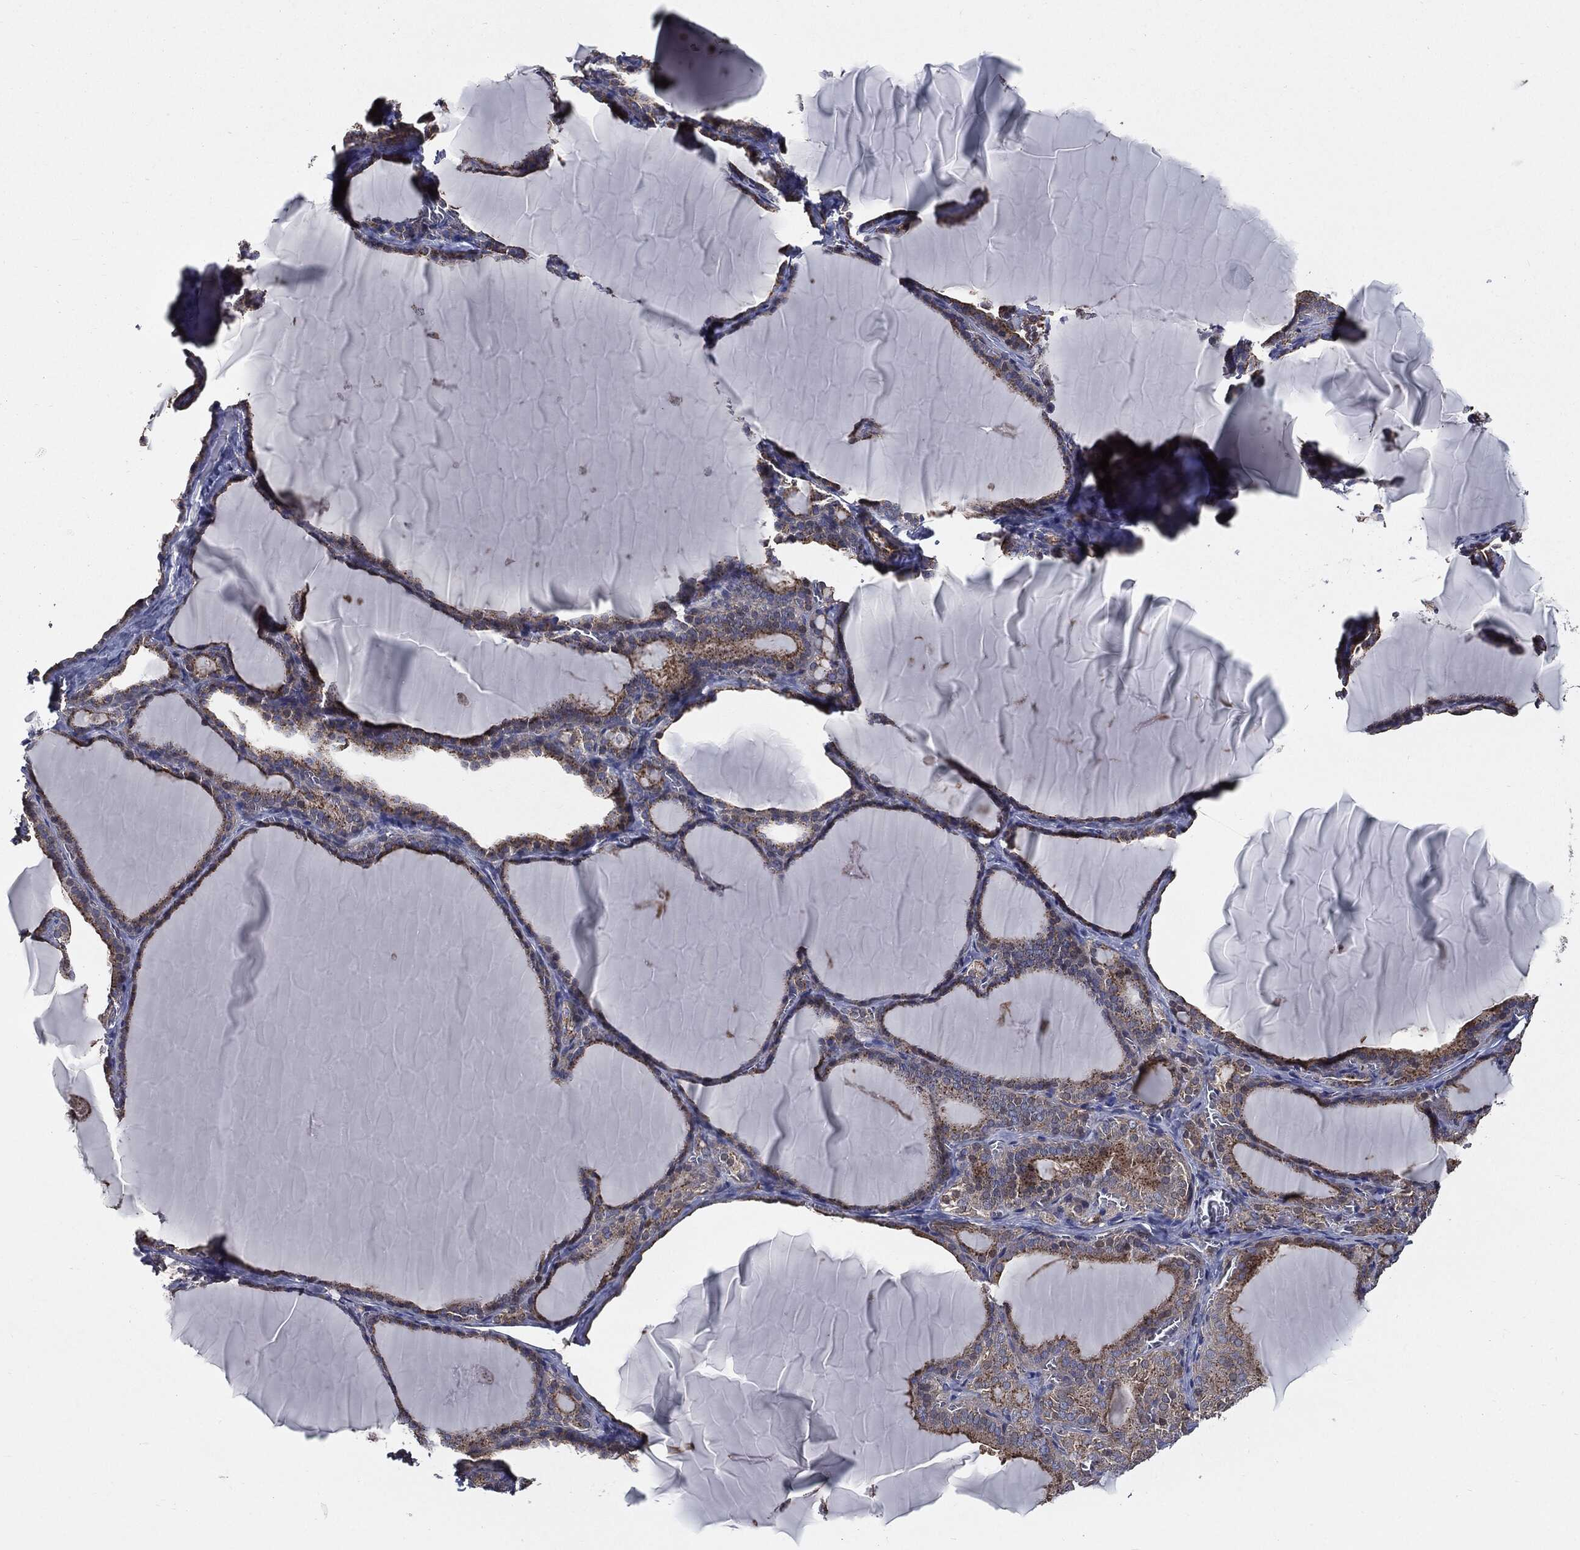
{"staining": {"intensity": "weak", "quantity": "25%-75%", "location": "cytoplasmic/membranous"}, "tissue": "thyroid gland", "cell_type": "Glandular cells", "image_type": "normal", "snomed": [{"axis": "morphology", "description": "Normal tissue, NOS"}, {"axis": "morphology", "description": "Hyperplasia, NOS"}, {"axis": "topography", "description": "Thyroid gland"}], "caption": "Unremarkable thyroid gland was stained to show a protein in brown. There is low levels of weak cytoplasmic/membranous positivity in approximately 25%-75% of glandular cells. The staining was performed using DAB, with brown indicating positive protein expression. Nuclei are stained blue with hematoxylin.", "gene": "PDCD6IP", "patient": {"sex": "female", "age": 27}}